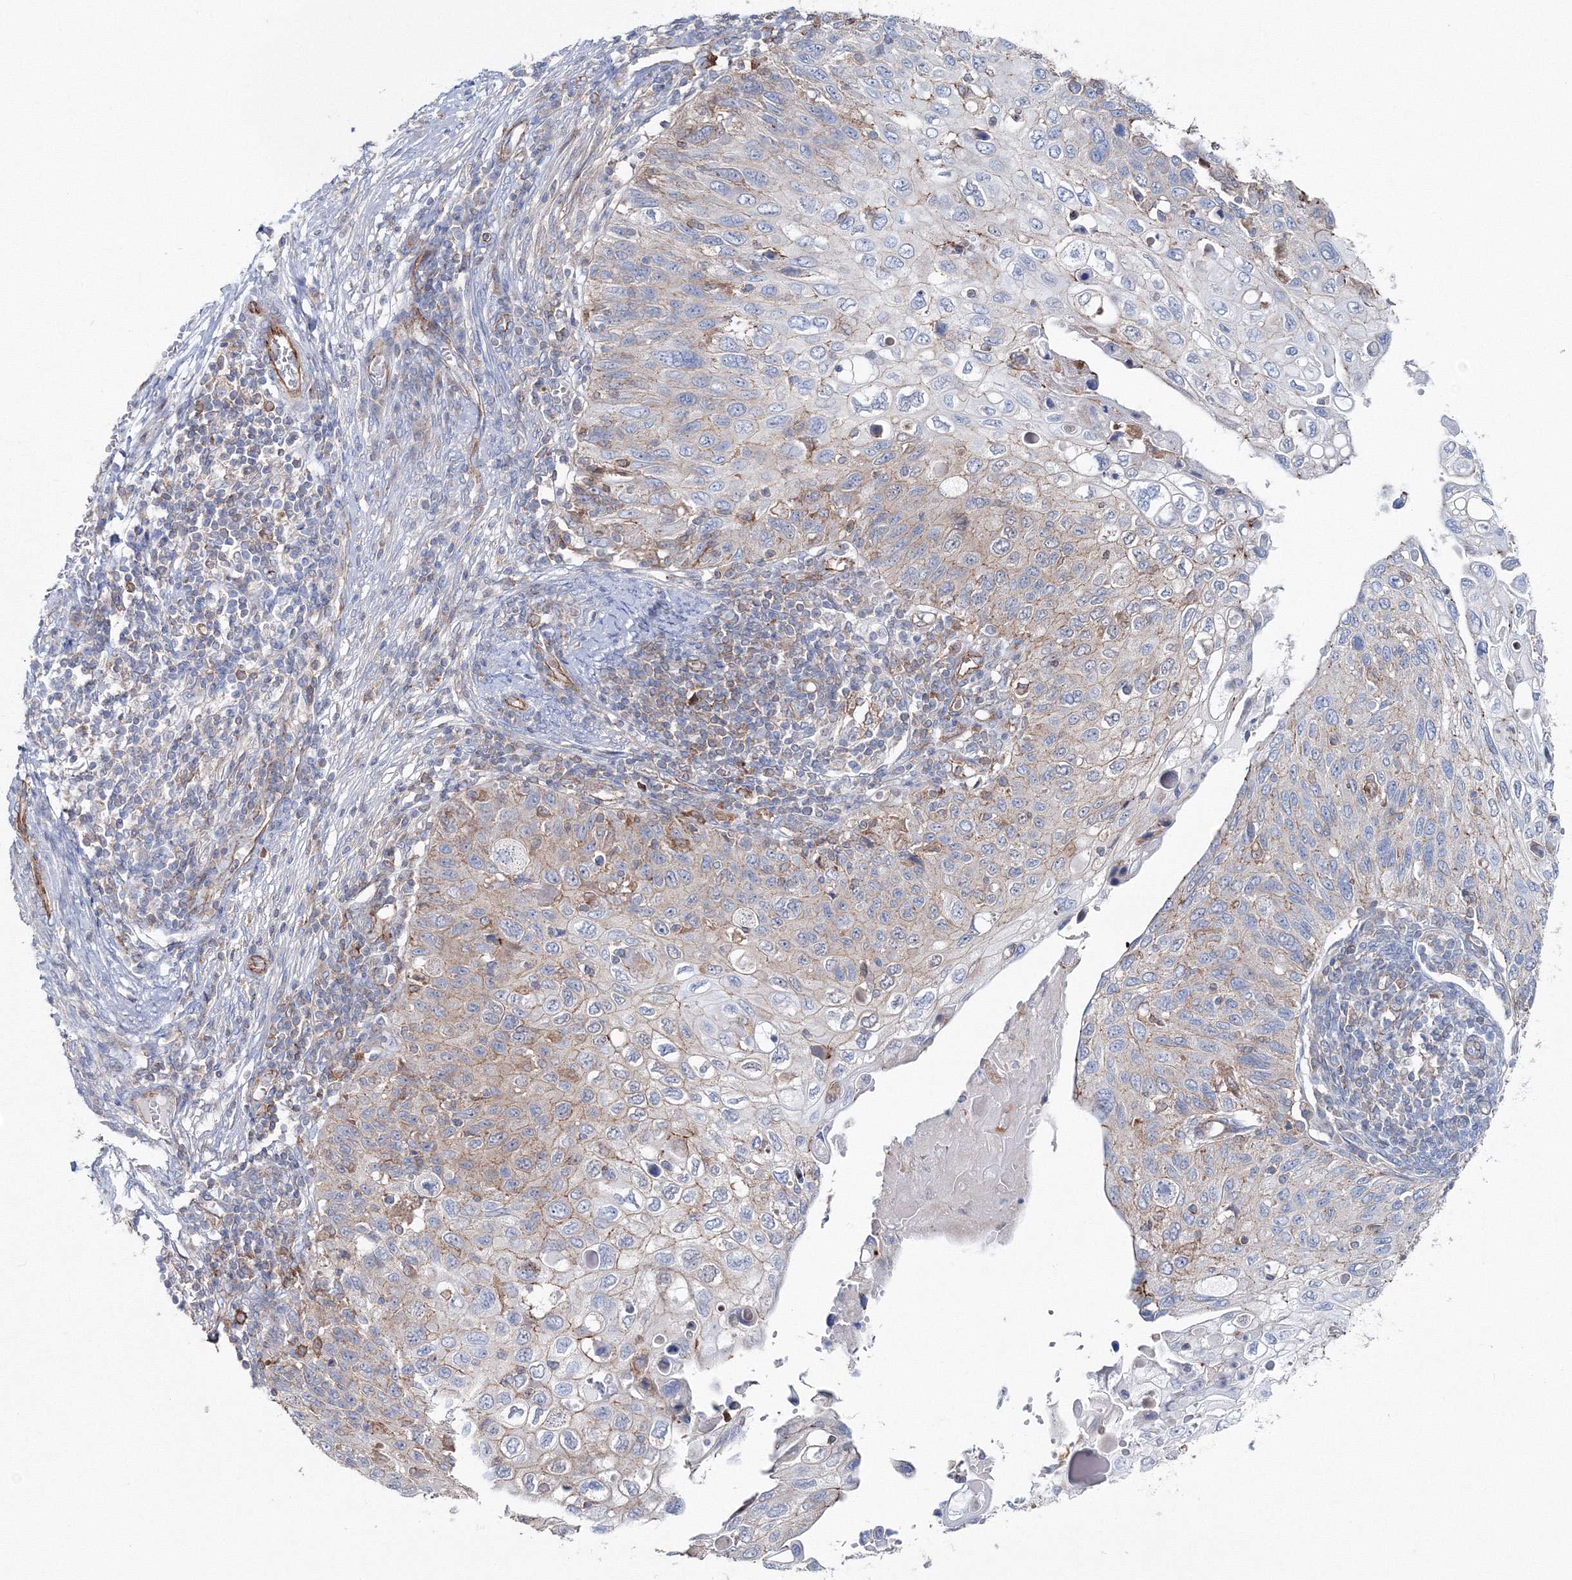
{"staining": {"intensity": "weak", "quantity": "<25%", "location": "cytoplasmic/membranous"}, "tissue": "cervical cancer", "cell_type": "Tumor cells", "image_type": "cancer", "snomed": [{"axis": "morphology", "description": "Squamous cell carcinoma, NOS"}, {"axis": "topography", "description": "Cervix"}], "caption": "Immunohistochemistry (IHC) histopathology image of neoplastic tissue: human cervical squamous cell carcinoma stained with DAB (3,3'-diaminobenzidine) shows no significant protein staining in tumor cells.", "gene": "GGA2", "patient": {"sex": "female", "age": 70}}